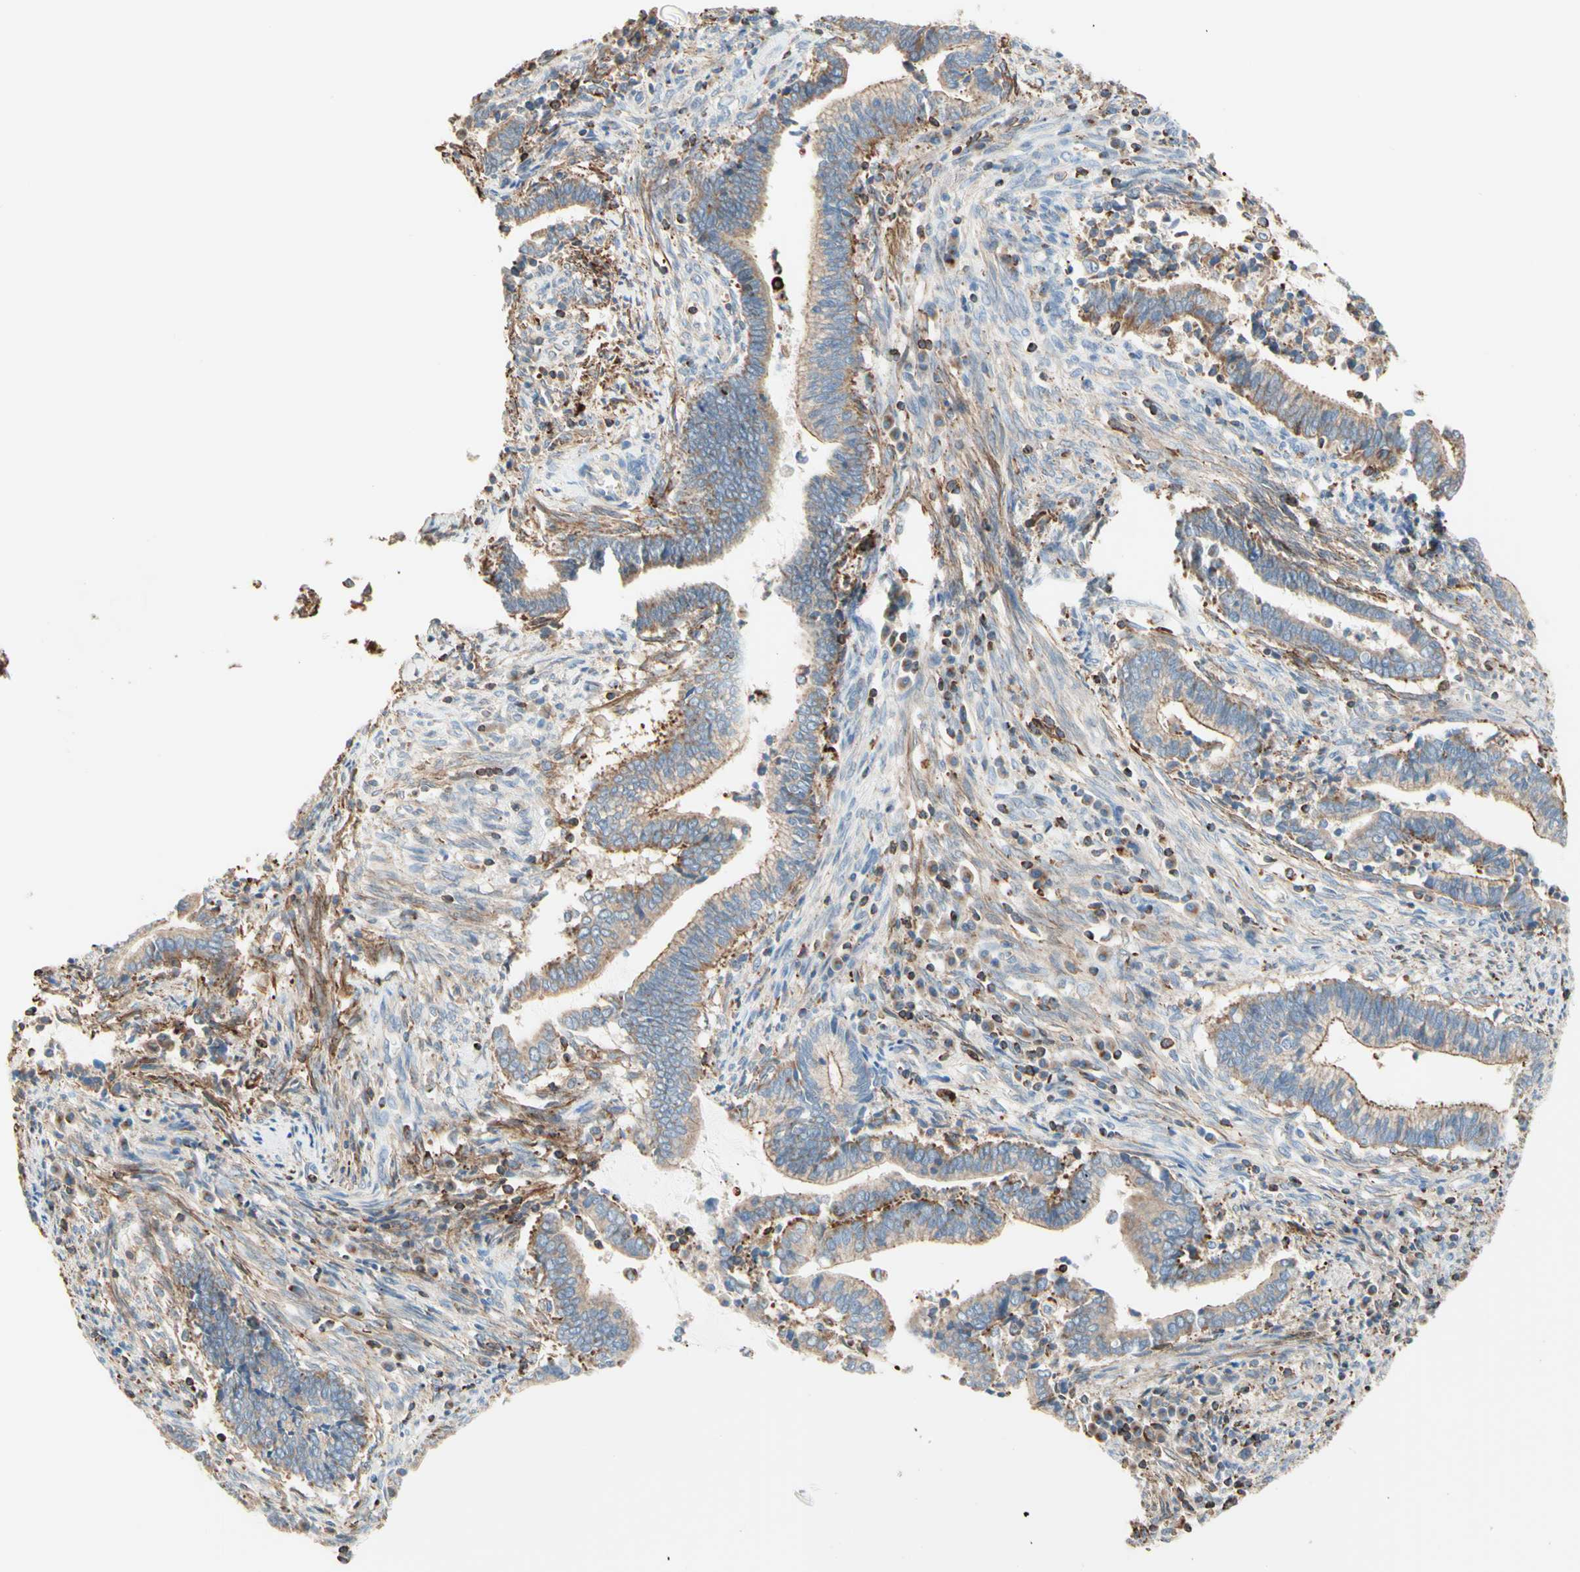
{"staining": {"intensity": "moderate", "quantity": ">75%", "location": "cytoplasmic/membranous"}, "tissue": "cervical cancer", "cell_type": "Tumor cells", "image_type": "cancer", "snomed": [{"axis": "morphology", "description": "Adenocarcinoma, NOS"}, {"axis": "topography", "description": "Cervix"}], "caption": "Cervical adenocarcinoma stained with a brown dye exhibits moderate cytoplasmic/membranous positive staining in about >75% of tumor cells.", "gene": "SEMA4C", "patient": {"sex": "female", "age": 44}}